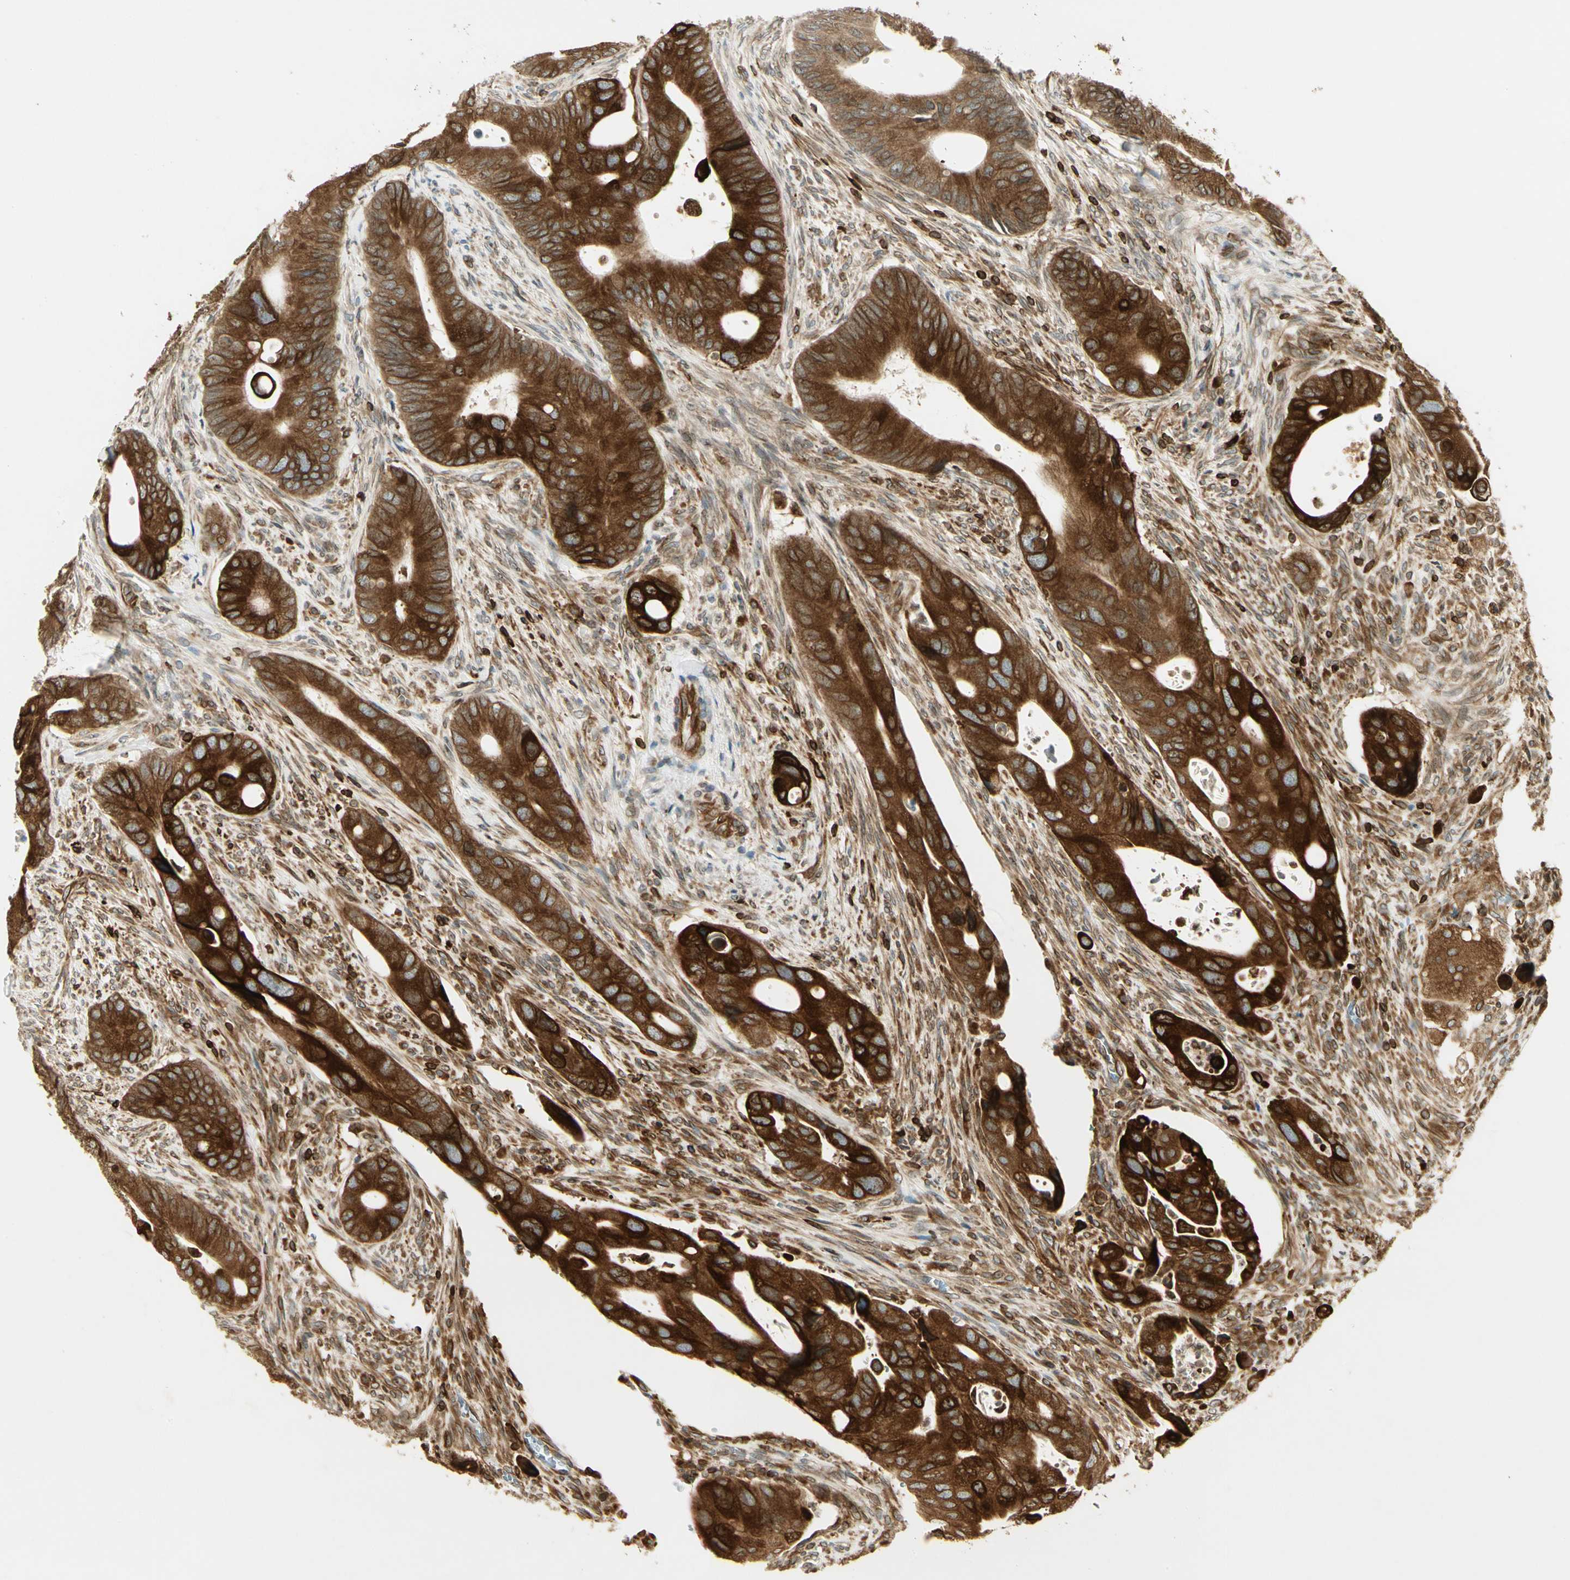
{"staining": {"intensity": "strong", "quantity": ">75%", "location": "cytoplasmic/membranous"}, "tissue": "colorectal cancer", "cell_type": "Tumor cells", "image_type": "cancer", "snomed": [{"axis": "morphology", "description": "Adenocarcinoma, NOS"}, {"axis": "topography", "description": "Rectum"}], "caption": "Colorectal adenocarcinoma tissue reveals strong cytoplasmic/membranous expression in approximately >75% of tumor cells, visualized by immunohistochemistry.", "gene": "TAPBP", "patient": {"sex": "female", "age": 57}}